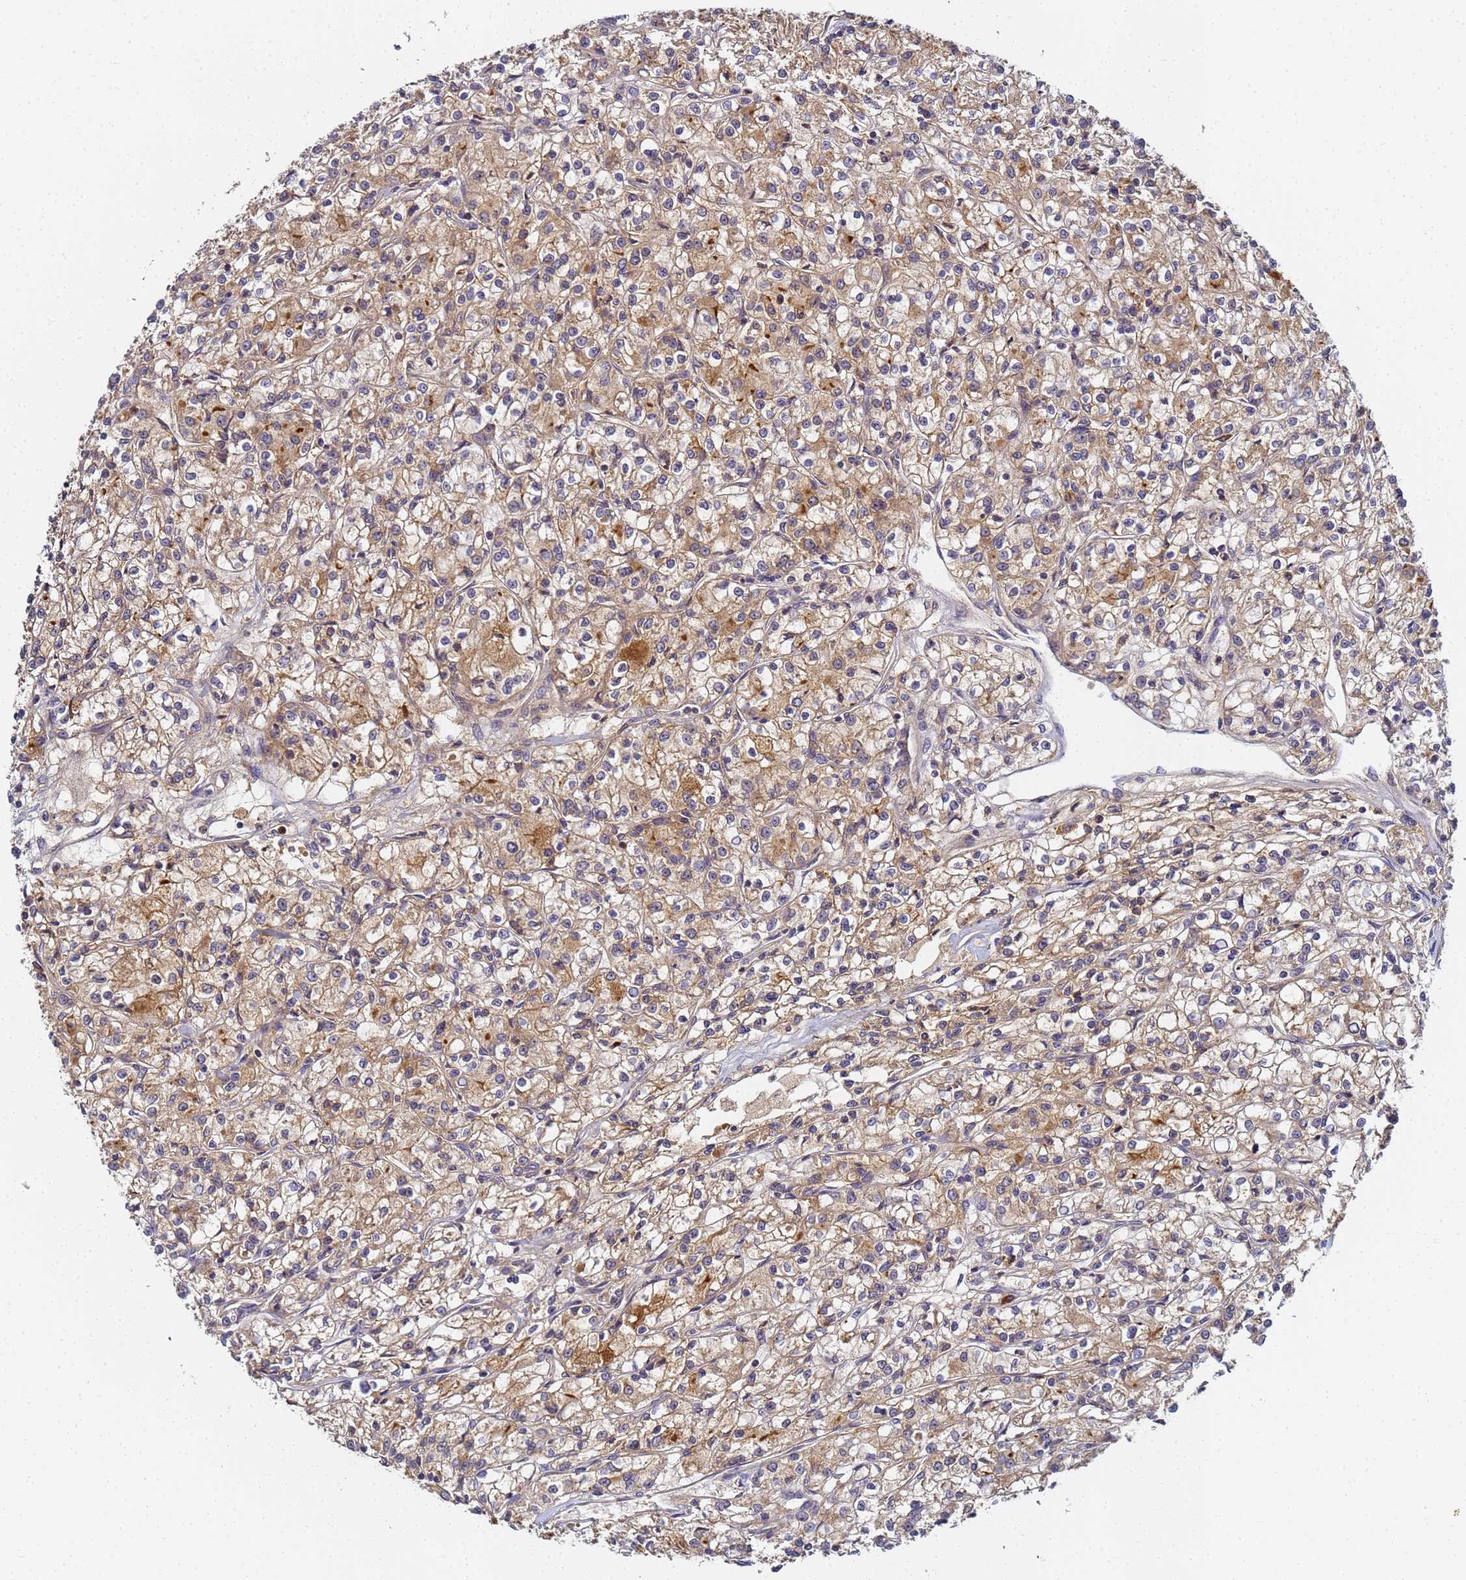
{"staining": {"intensity": "moderate", "quantity": ">75%", "location": "cytoplasmic/membranous"}, "tissue": "renal cancer", "cell_type": "Tumor cells", "image_type": "cancer", "snomed": [{"axis": "morphology", "description": "Adenocarcinoma, NOS"}, {"axis": "topography", "description": "Kidney"}], "caption": "Immunohistochemistry (DAB) staining of human renal adenocarcinoma displays moderate cytoplasmic/membranous protein expression in approximately >75% of tumor cells.", "gene": "LRRC69", "patient": {"sex": "female", "age": 59}}